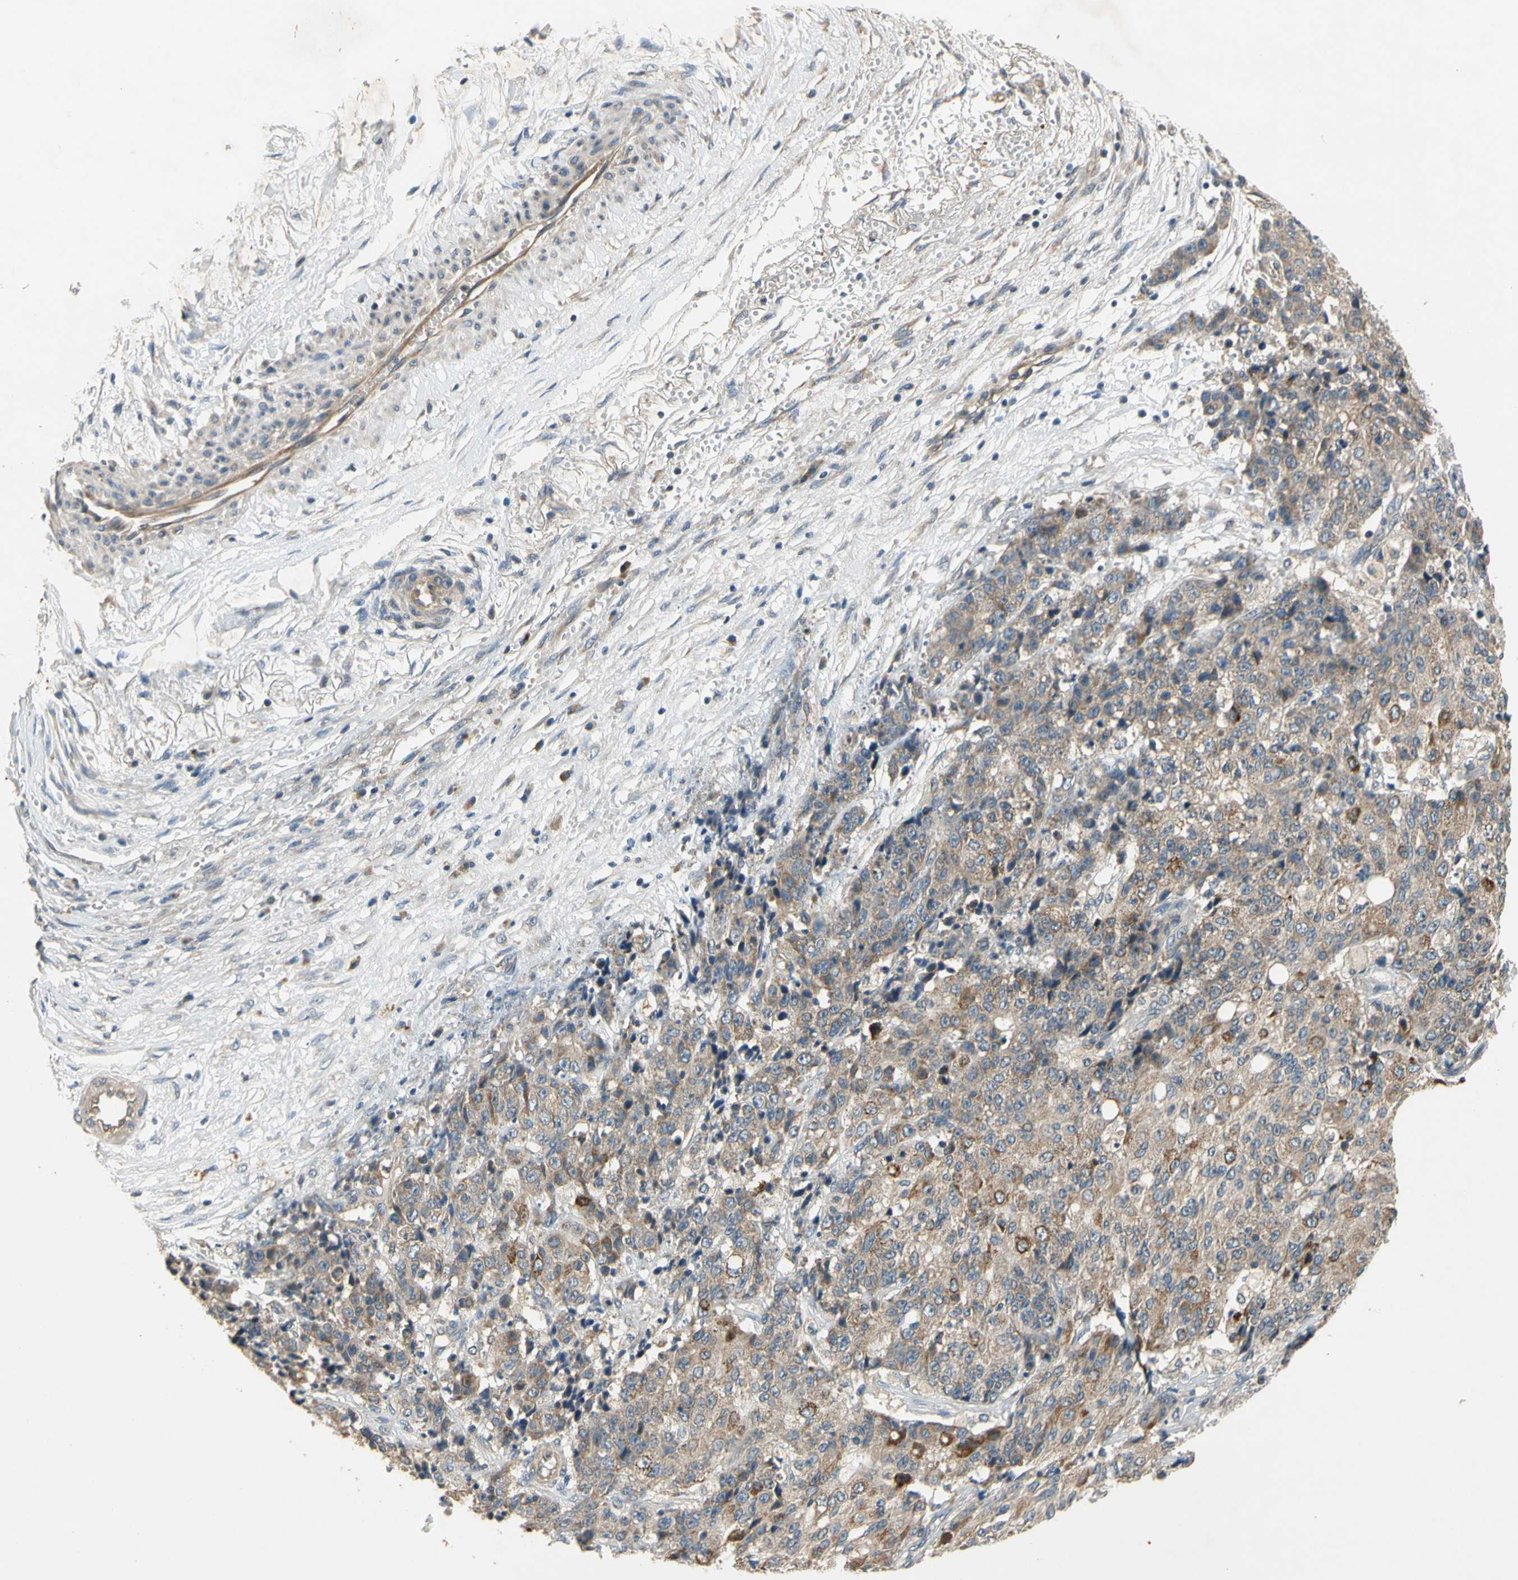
{"staining": {"intensity": "weak", "quantity": ">75%", "location": "cytoplasmic/membranous"}, "tissue": "ovarian cancer", "cell_type": "Tumor cells", "image_type": "cancer", "snomed": [{"axis": "morphology", "description": "Carcinoma, endometroid"}, {"axis": "topography", "description": "Ovary"}], "caption": "Tumor cells show low levels of weak cytoplasmic/membranous positivity in about >75% of cells in ovarian cancer (endometroid carcinoma). (brown staining indicates protein expression, while blue staining denotes nuclei).", "gene": "ALKBH3", "patient": {"sex": "female", "age": 42}}